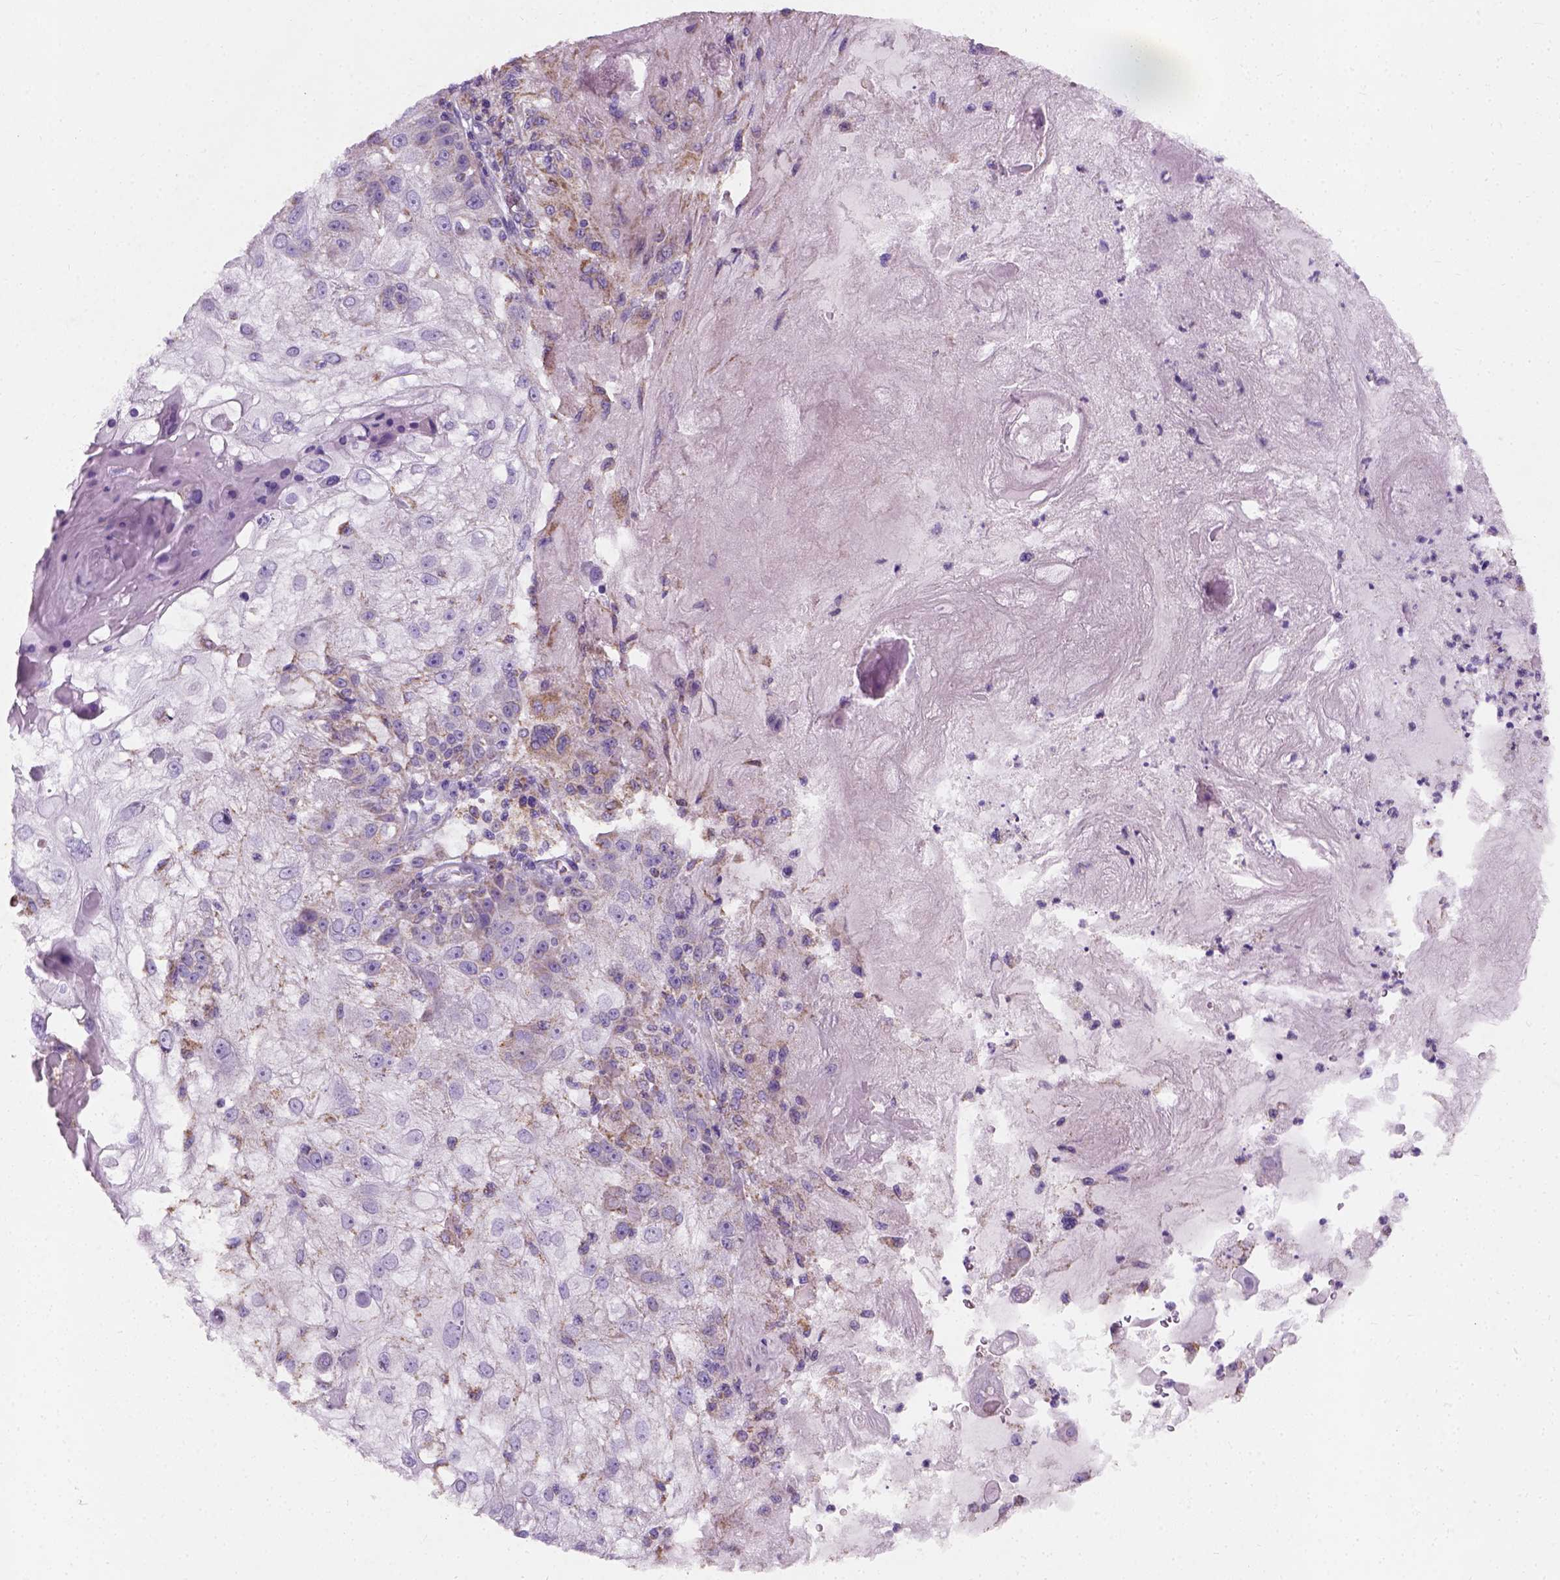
{"staining": {"intensity": "negative", "quantity": "none", "location": "none"}, "tissue": "skin cancer", "cell_type": "Tumor cells", "image_type": "cancer", "snomed": [{"axis": "morphology", "description": "Normal tissue, NOS"}, {"axis": "morphology", "description": "Squamous cell carcinoma, NOS"}, {"axis": "topography", "description": "Skin"}], "caption": "Tumor cells are negative for brown protein staining in squamous cell carcinoma (skin).", "gene": "CHODL", "patient": {"sex": "female", "age": 83}}